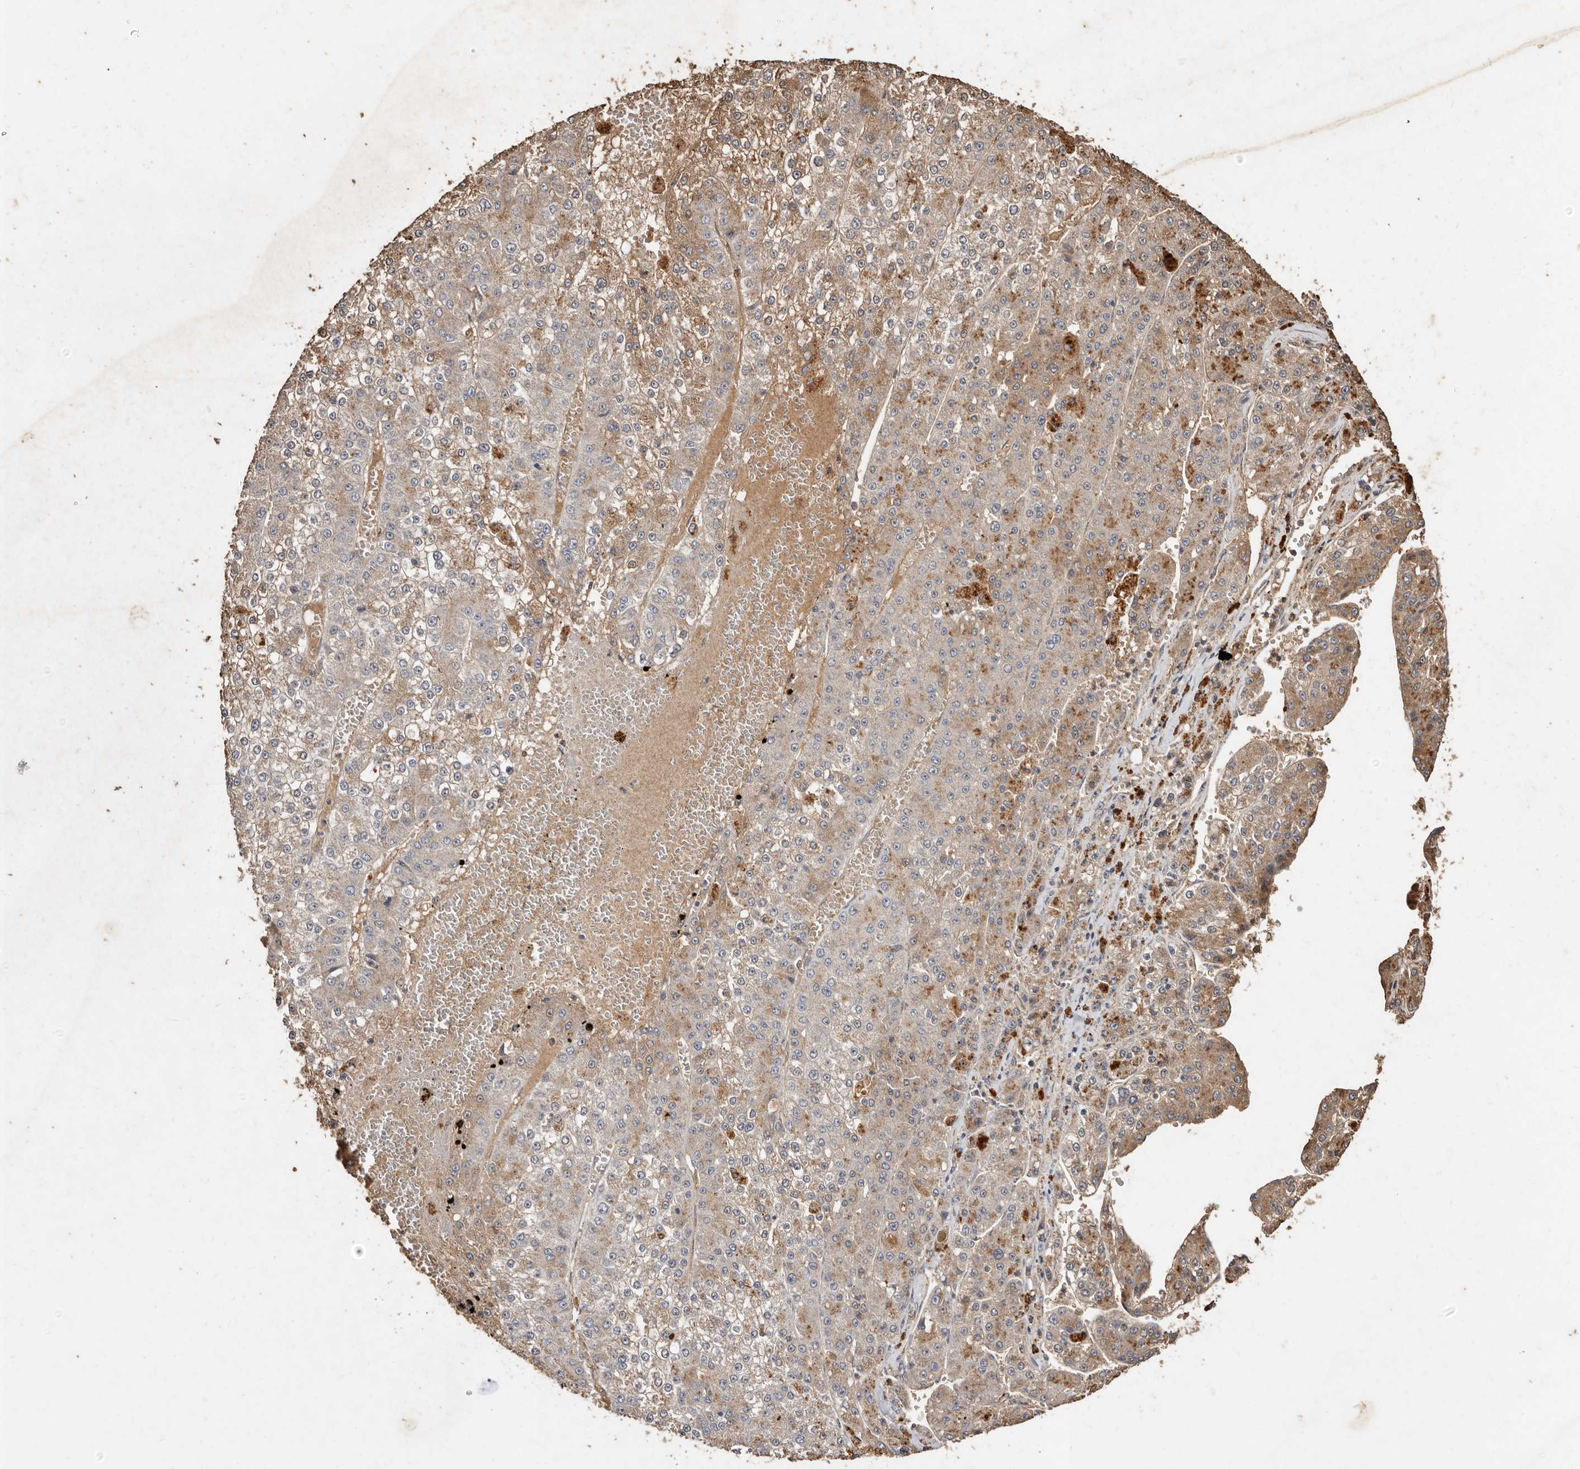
{"staining": {"intensity": "weak", "quantity": "25%-75%", "location": "cytoplasmic/membranous"}, "tissue": "liver cancer", "cell_type": "Tumor cells", "image_type": "cancer", "snomed": [{"axis": "morphology", "description": "Carcinoma, Hepatocellular, NOS"}, {"axis": "topography", "description": "Liver"}], "caption": "Protein staining of liver cancer tissue demonstrates weak cytoplasmic/membranous staining in about 25%-75% of tumor cells. (Stains: DAB in brown, nuclei in blue, Microscopy: brightfield microscopy at high magnification).", "gene": "FARS2", "patient": {"sex": "female", "age": 73}}